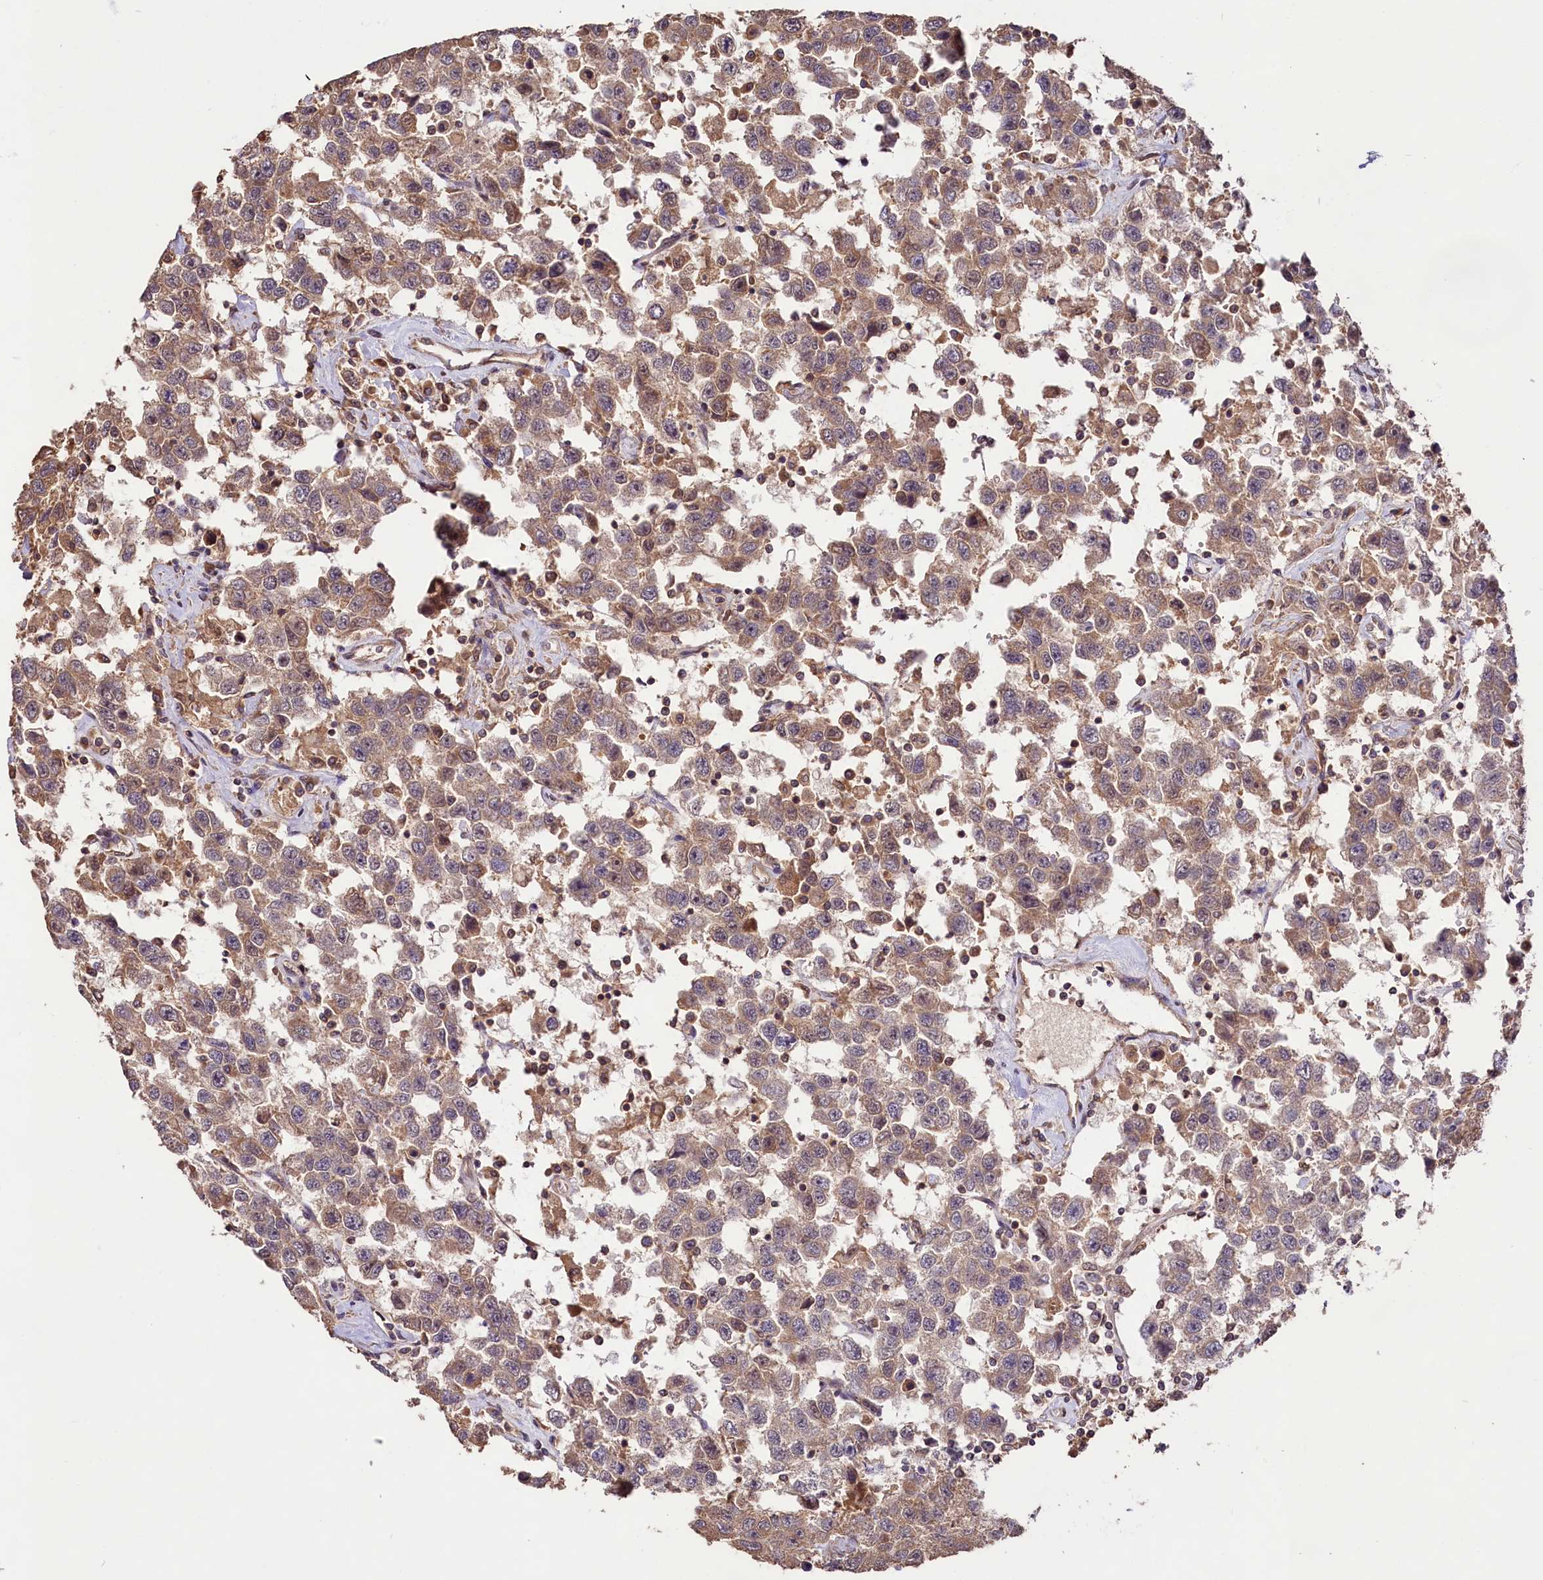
{"staining": {"intensity": "weak", "quantity": ">75%", "location": "cytoplasmic/membranous"}, "tissue": "testis cancer", "cell_type": "Tumor cells", "image_type": "cancer", "snomed": [{"axis": "morphology", "description": "Seminoma, NOS"}, {"axis": "topography", "description": "Testis"}], "caption": "Tumor cells exhibit weak cytoplasmic/membranous staining in about >75% of cells in testis seminoma.", "gene": "RRP8", "patient": {"sex": "male", "age": 41}}